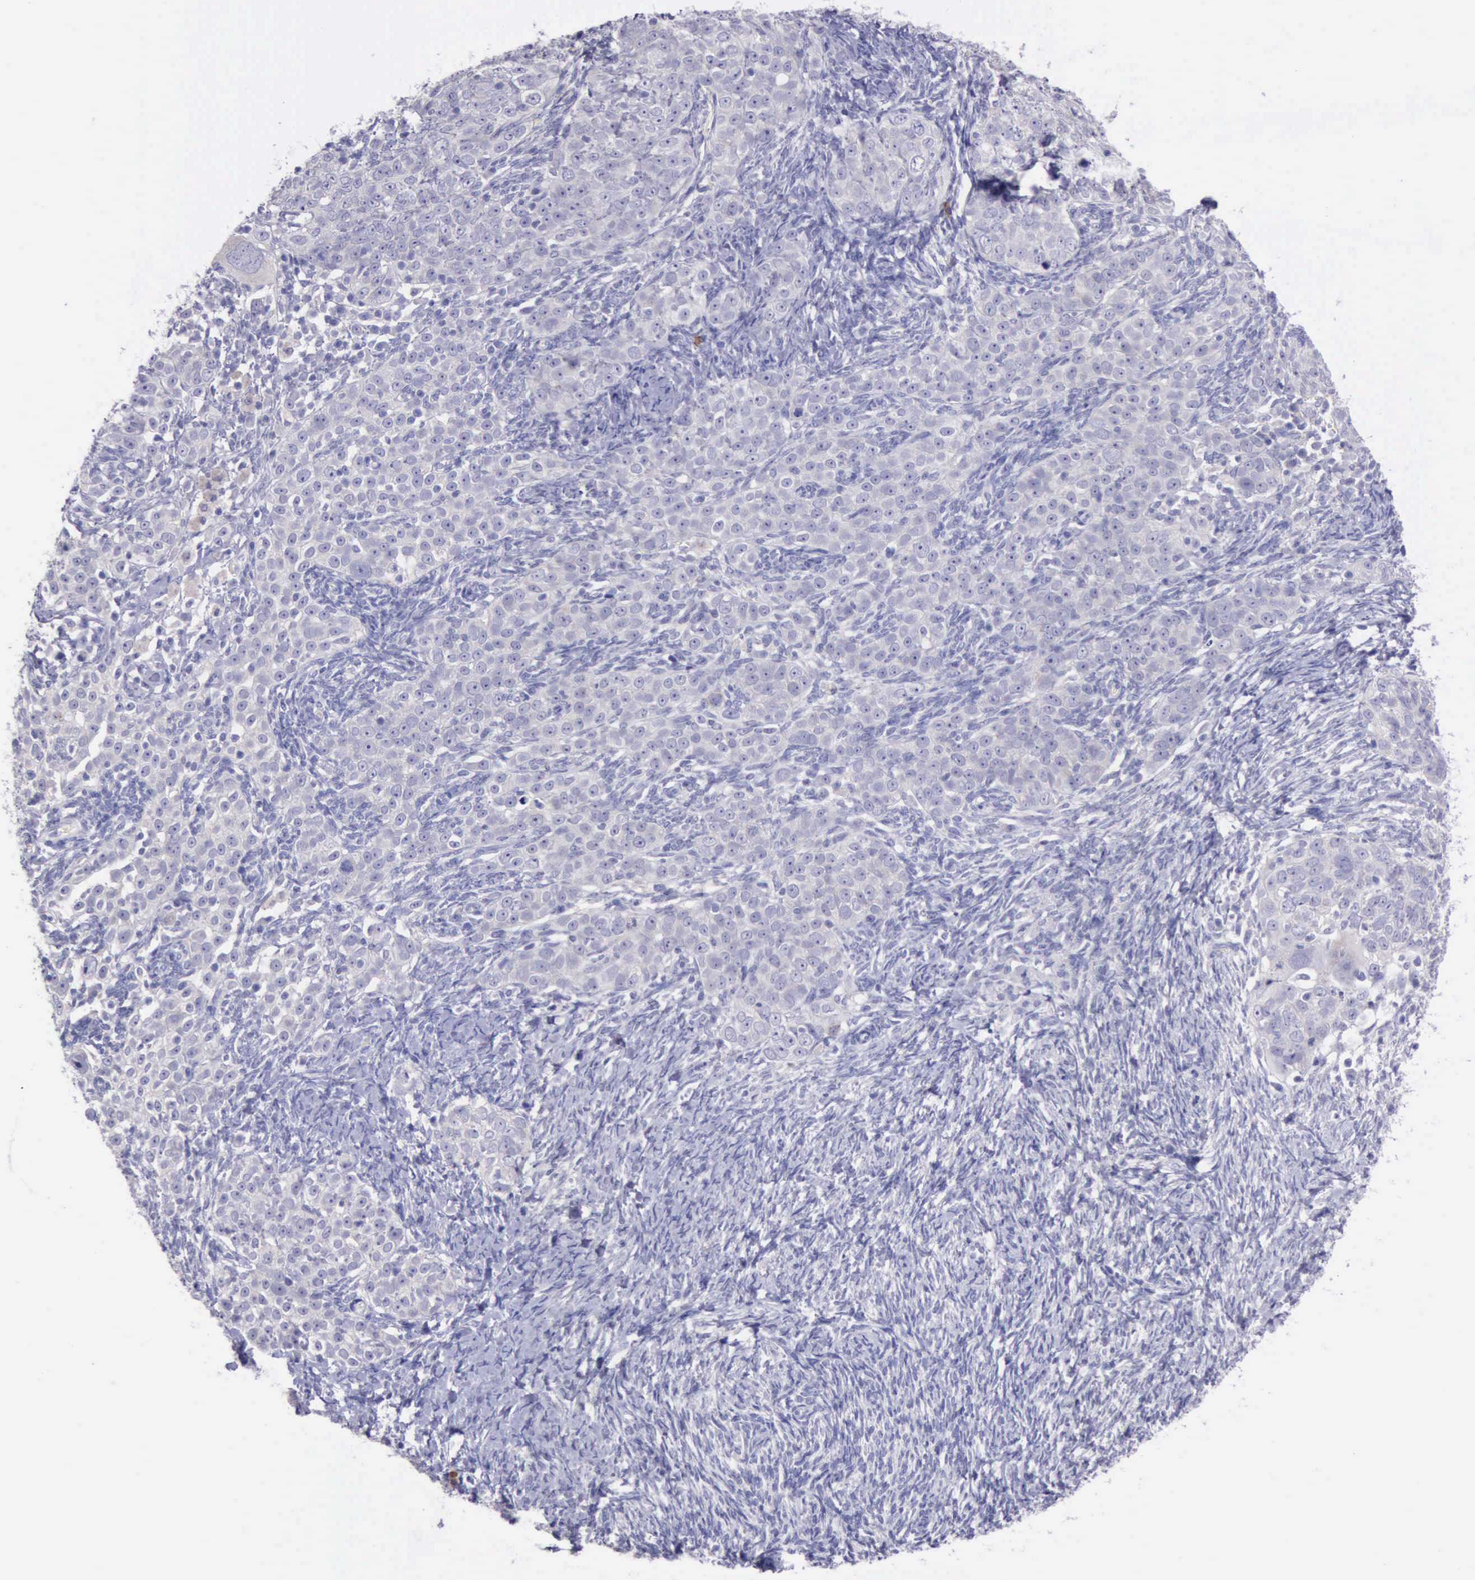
{"staining": {"intensity": "negative", "quantity": "none", "location": "none"}, "tissue": "ovarian cancer", "cell_type": "Tumor cells", "image_type": "cancer", "snomed": [{"axis": "morphology", "description": "Normal tissue, NOS"}, {"axis": "morphology", "description": "Cystadenocarcinoma, serous, NOS"}, {"axis": "topography", "description": "Ovary"}], "caption": "Ovarian cancer (serous cystadenocarcinoma) stained for a protein using immunohistochemistry demonstrates no expression tumor cells.", "gene": "LRFN5", "patient": {"sex": "female", "age": 62}}